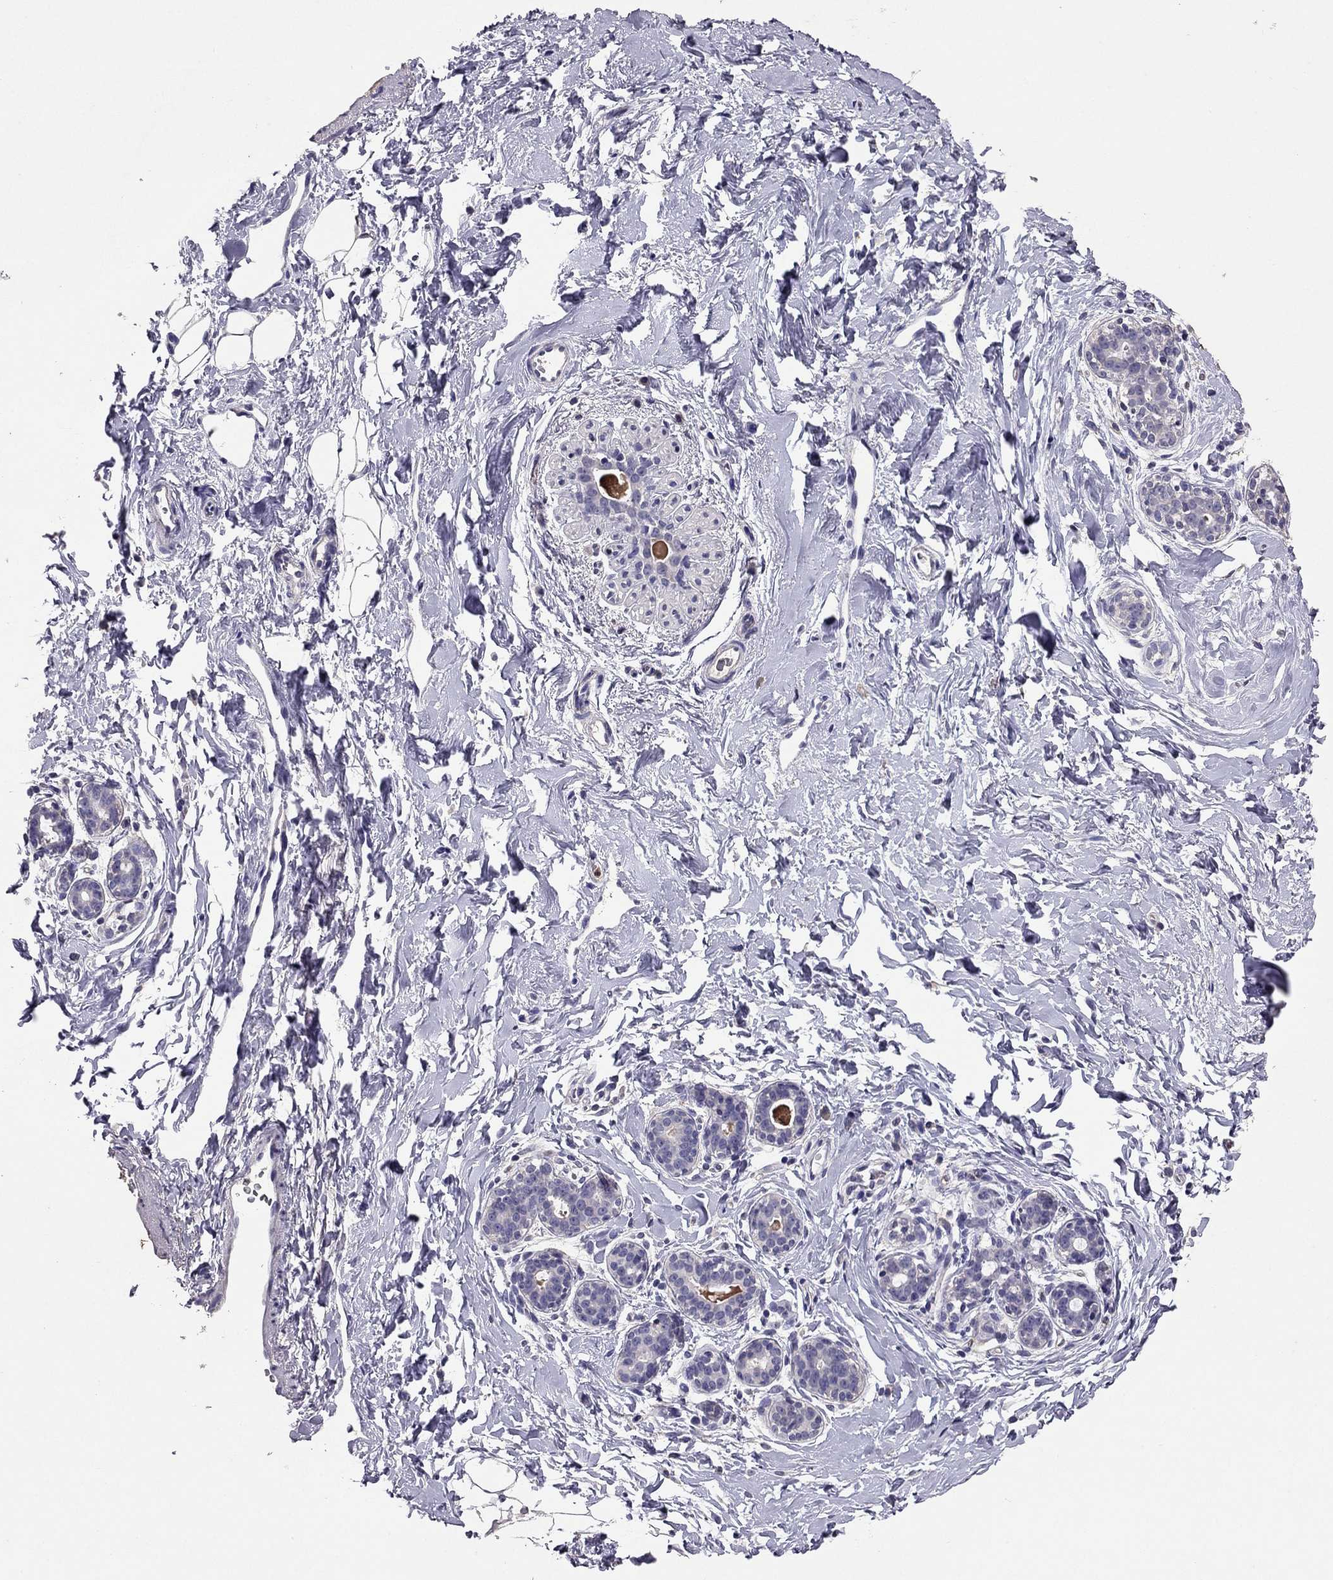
{"staining": {"intensity": "negative", "quantity": "none", "location": "none"}, "tissue": "breast", "cell_type": "Adipocytes", "image_type": "normal", "snomed": [{"axis": "morphology", "description": "Normal tissue, NOS"}, {"axis": "topography", "description": "Breast"}], "caption": "Micrograph shows no significant protein positivity in adipocytes of normal breast. (Immunohistochemistry, brightfield microscopy, high magnification).", "gene": "RFLNB", "patient": {"sex": "female", "age": 43}}